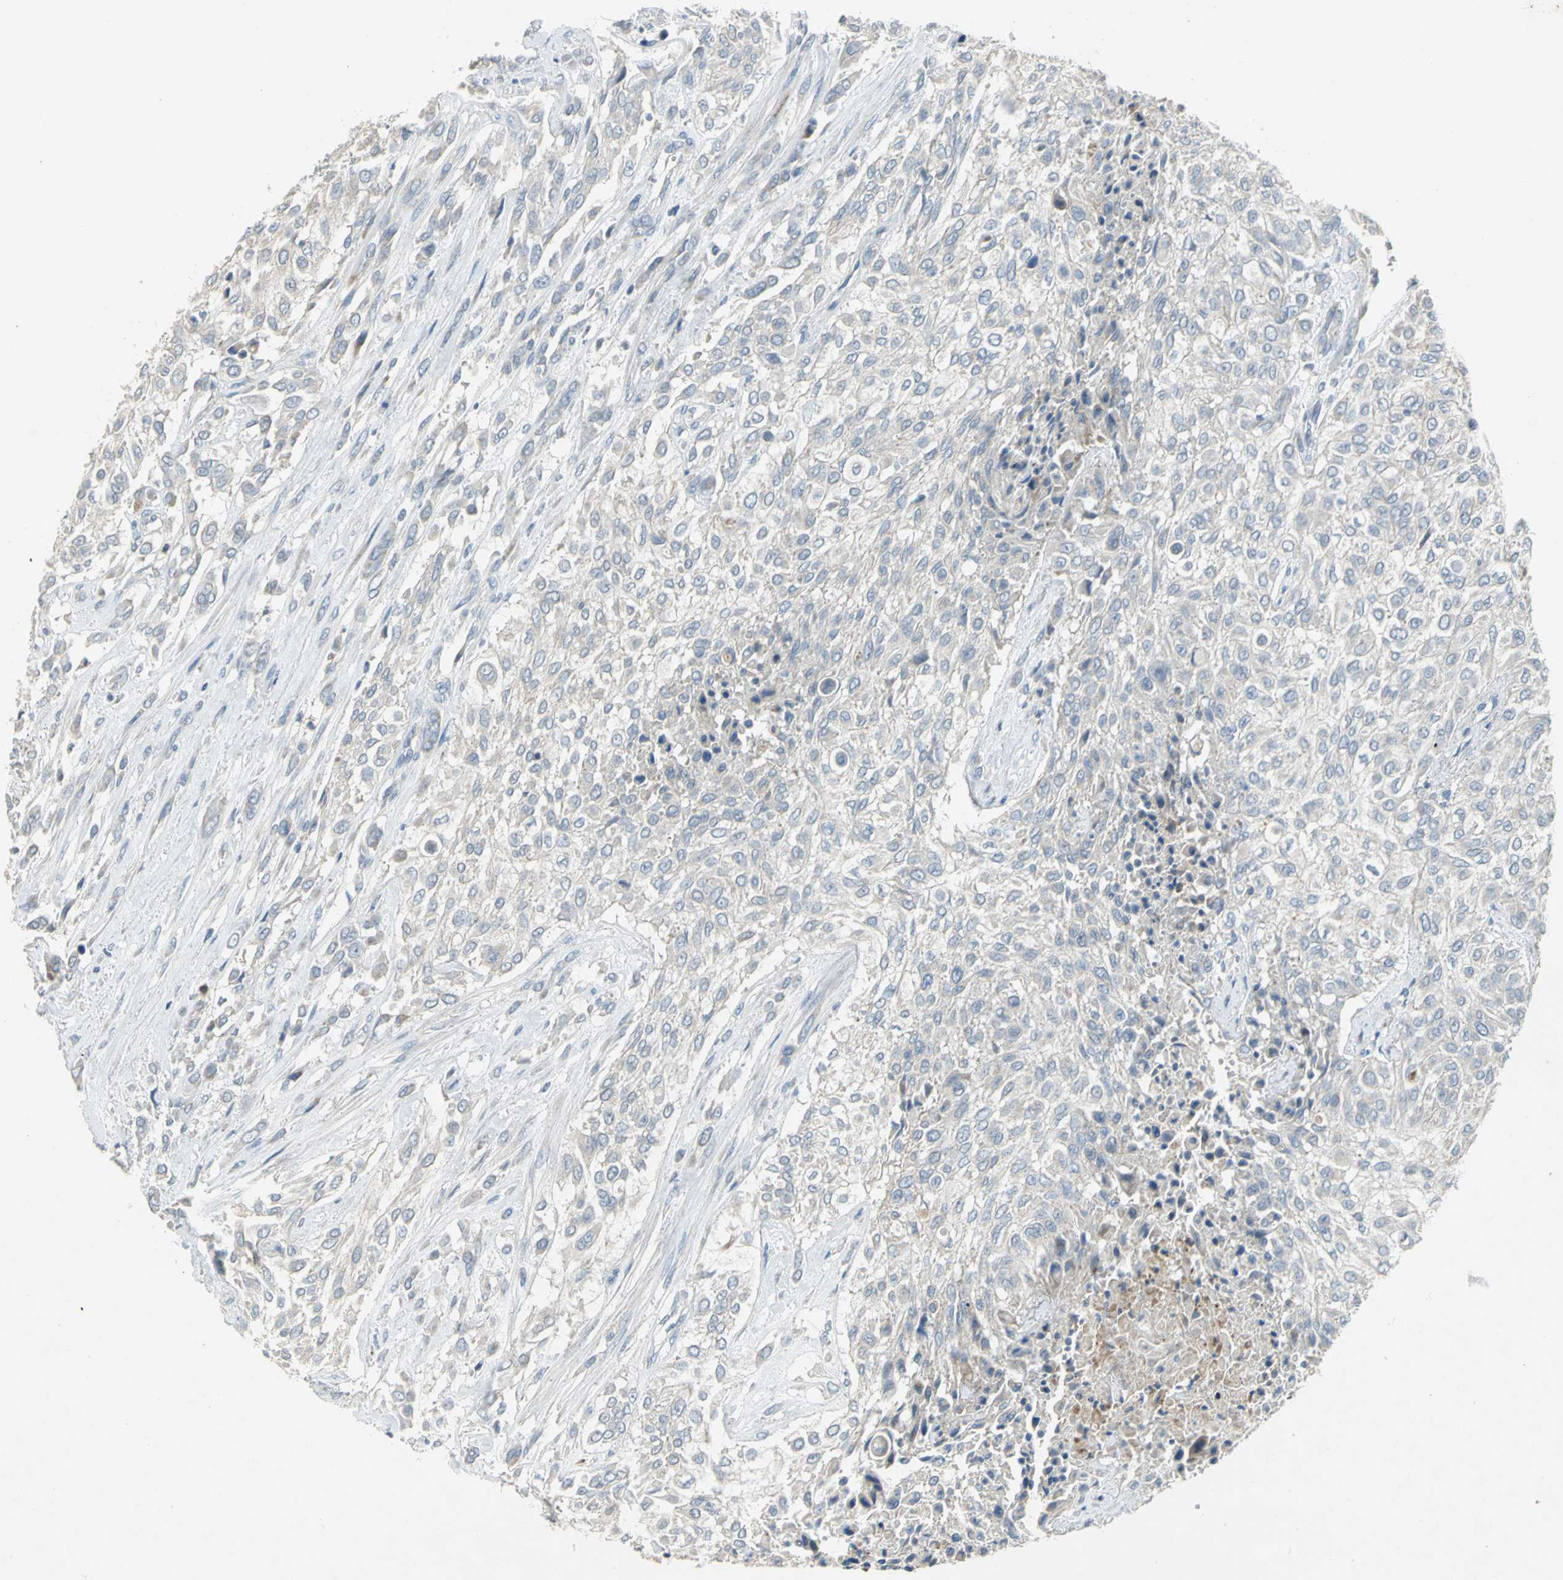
{"staining": {"intensity": "negative", "quantity": "none", "location": "none"}, "tissue": "urothelial cancer", "cell_type": "Tumor cells", "image_type": "cancer", "snomed": [{"axis": "morphology", "description": "Urothelial carcinoma, High grade"}, {"axis": "topography", "description": "Urinary bladder"}], "caption": "Protein analysis of urothelial carcinoma (high-grade) demonstrates no significant staining in tumor cells. (Immunohistochemistry (ihc), brightfield microscopy, high magnification).", "gene": "SPPL2B", "patient": {"sex": "male", "age": 57}}